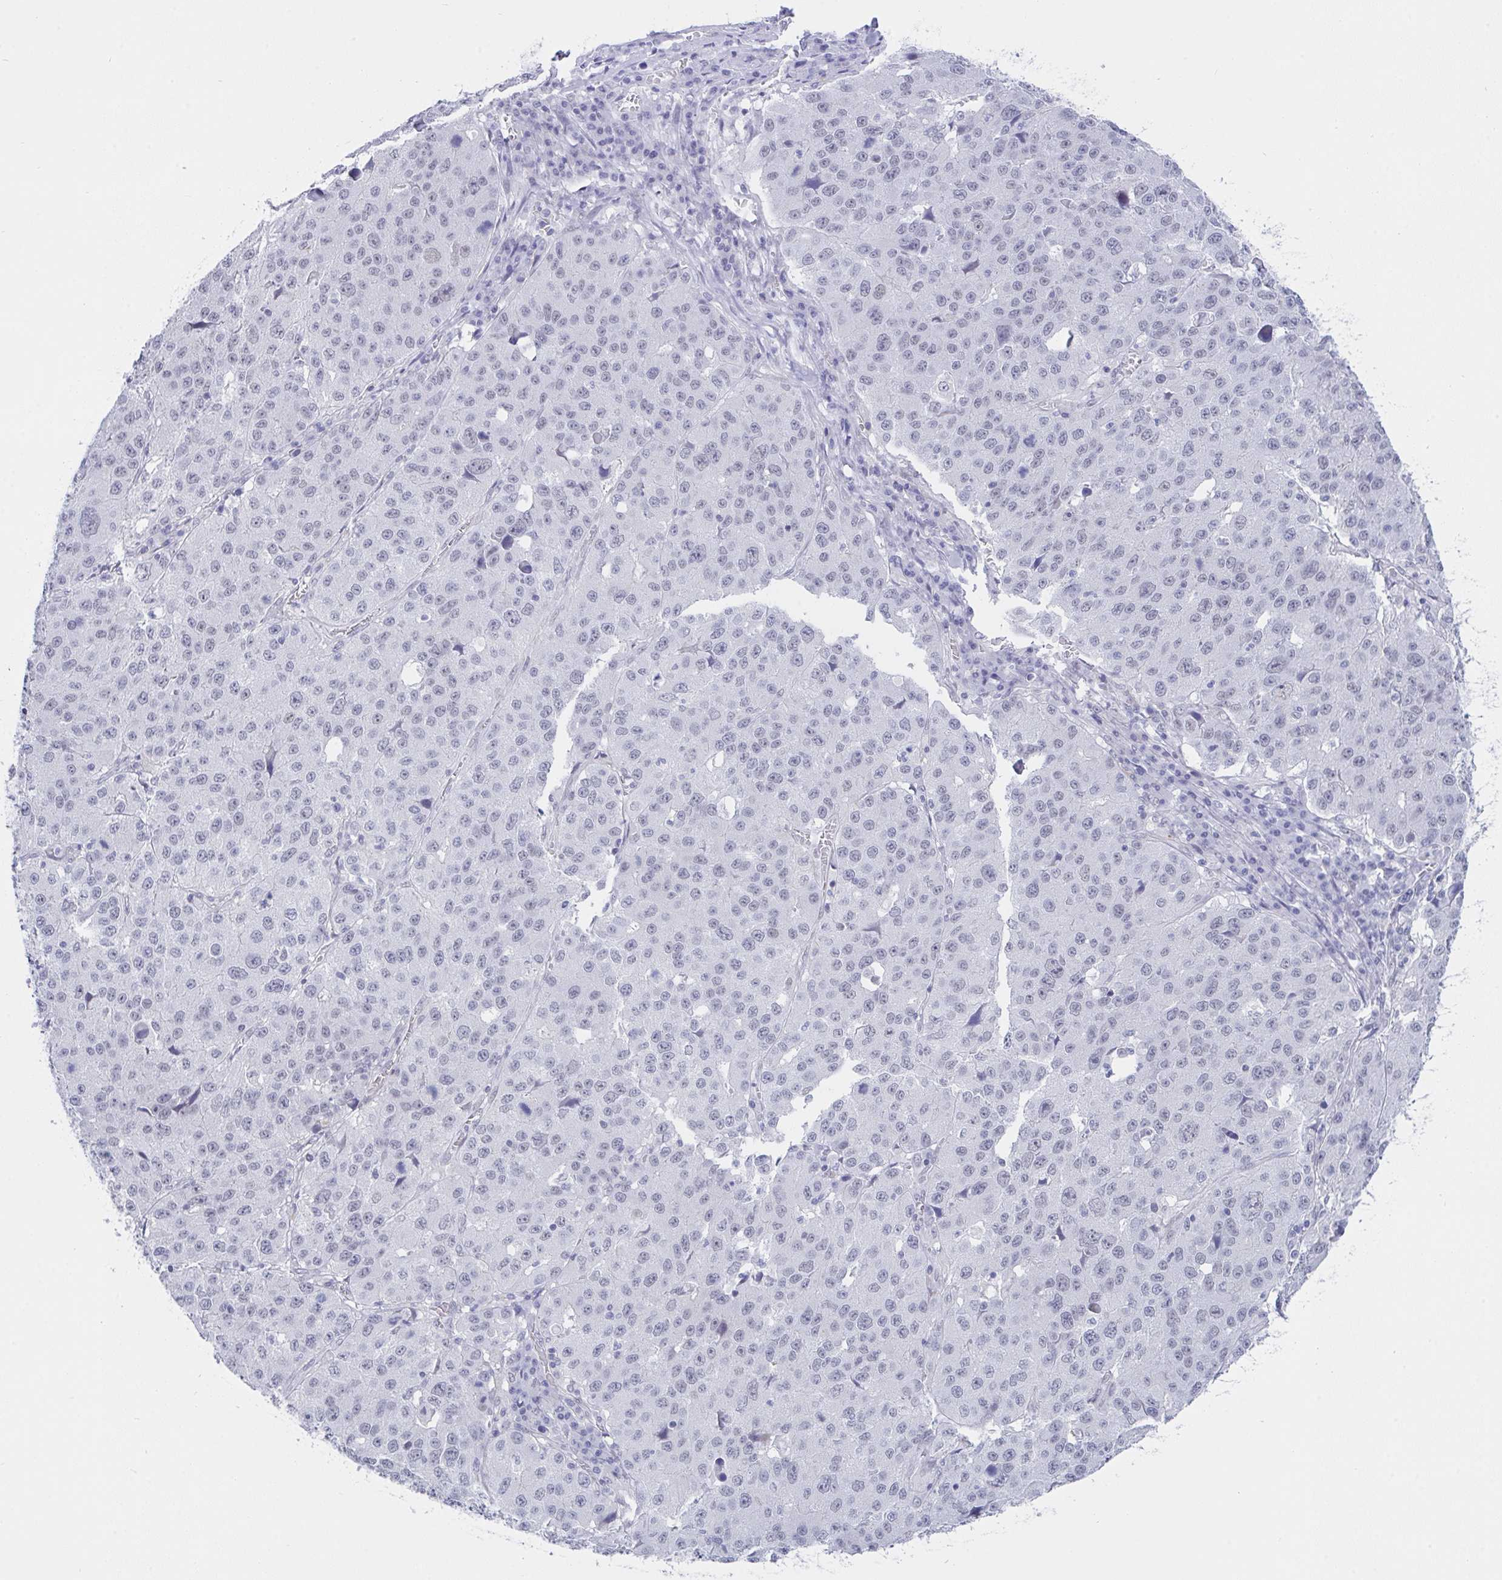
{"staining": {"intensity": "negative", "quantity": "none", "location": "none"}, "tissue": "stomach cancer", "cell_type": "Tumor cells", "image_type": "cancer", "snomed": [{"axis": "morphology", "description": "Adenocarcinoma, NOS"}, {"axis": "topography", "description": "Stomach"}], "caption": "DAB immunohistochemical staining of stomach cancer (adenocarcinoma) exhibits no significant positivity in tumor cells. (DAB immunohistochemistry with hematoxylin counter stain).", "gene": "FBXL22", "patient": {"sex": "male", "age": 71}}